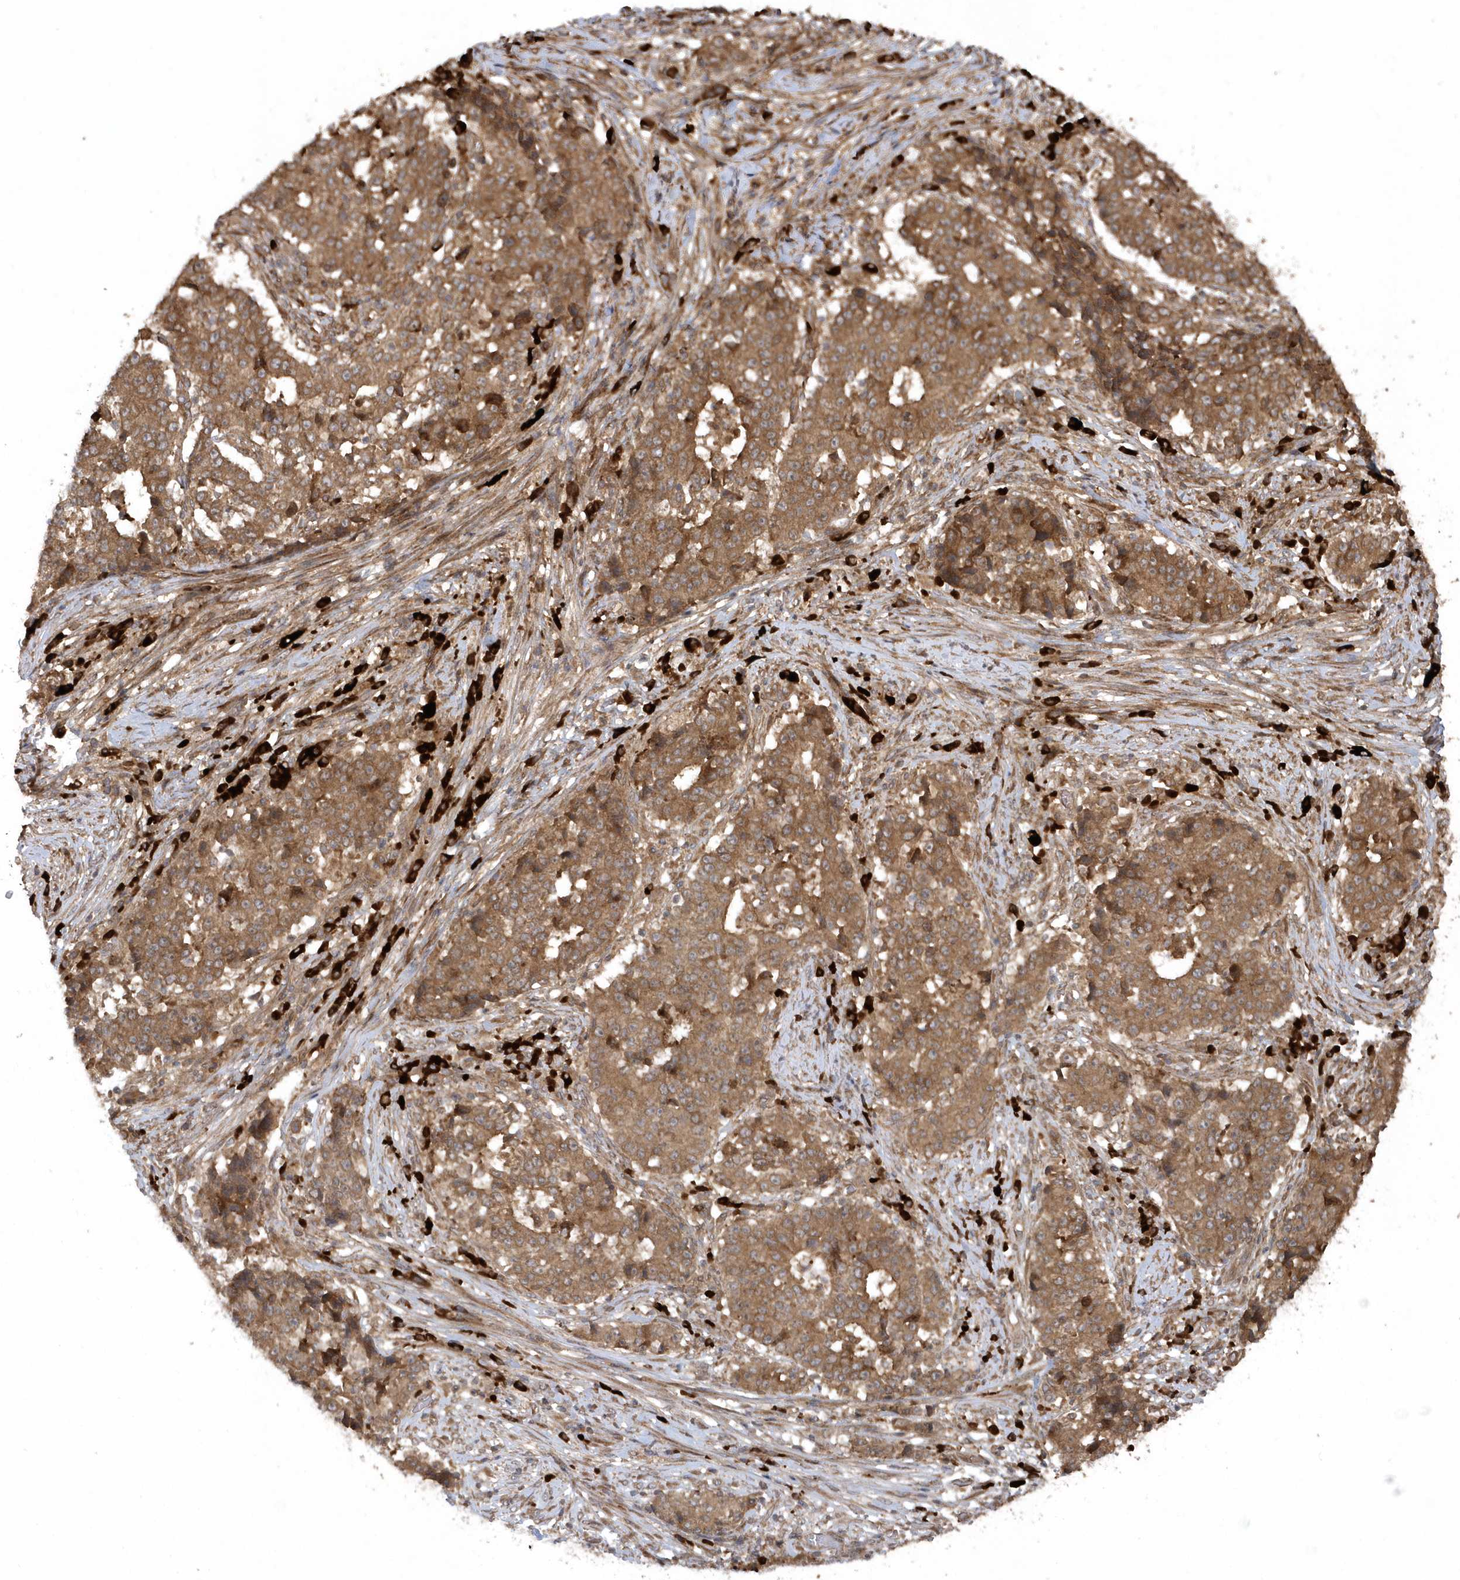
{"staining": {"intensity": "moderate", "quantity": ">75%", "location": "cytoplasmic/membranous"}, "tissue": "stomach cancer", "cell_type": "Tumor cells", "image_type": "cancer", "snomed": [{"axis": "morphology", "description": "Adenocarcinoma, NOS"}, {"axis": "topography", "description": "Stomach"}], "caption": "A photomicrograph of human stomach cancer (adenocarcinoma) stained for a protein displays moderate cytoplasmic/membranous brown staining in tumor cells. The protein is stained brown, and the nuclei are stained in blue (DAB IHC with brightfield microscopy, high magnification).", "gene": "HERPUD1", "patient": {"sex": "male", "age": 59}}